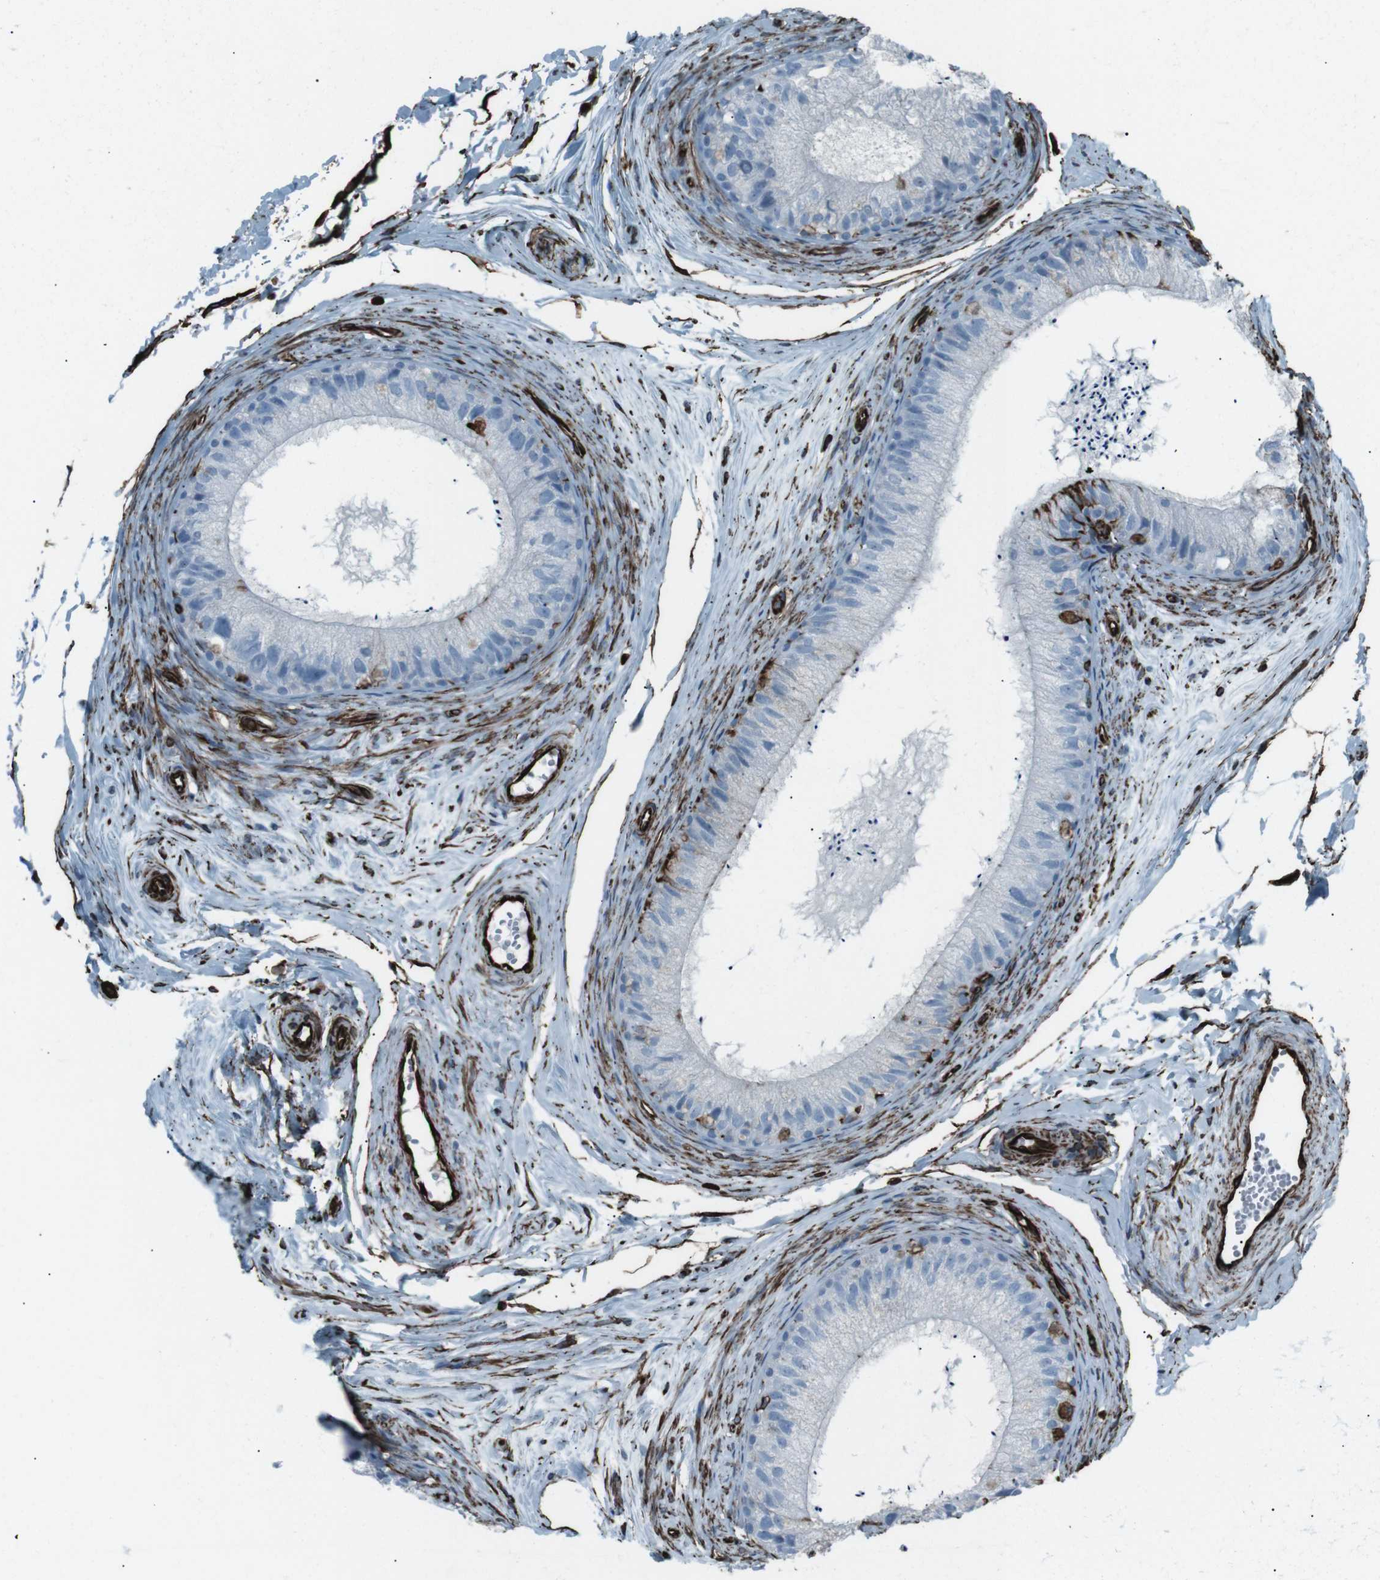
{"staining": {"intensity": "strong", "quantity": "<25%", "location": "cytoplasmic/membranous"}, "tissue": "epididymis", "cell_type": "Glandular cells", "image_type": "normal", "snomed": [{"axis": "morphology", "description": "Normal tissue, NOS"}, {"axis": "topography", "description": "Epididymis"}], "caption": "Epididymis was stained to show a protein in brown. There is medium levels of strong cytoplasmic/membranous positivity in about <25% of glandular cells. The staining was performed using DAB (3,3'-diaminobenzidine), with brown indicating positive protein expression. Nuclei are stained blue with hematoxylin.", "gene": "ZDHHC6", "patient": {"sex": "male", "age": 56}}